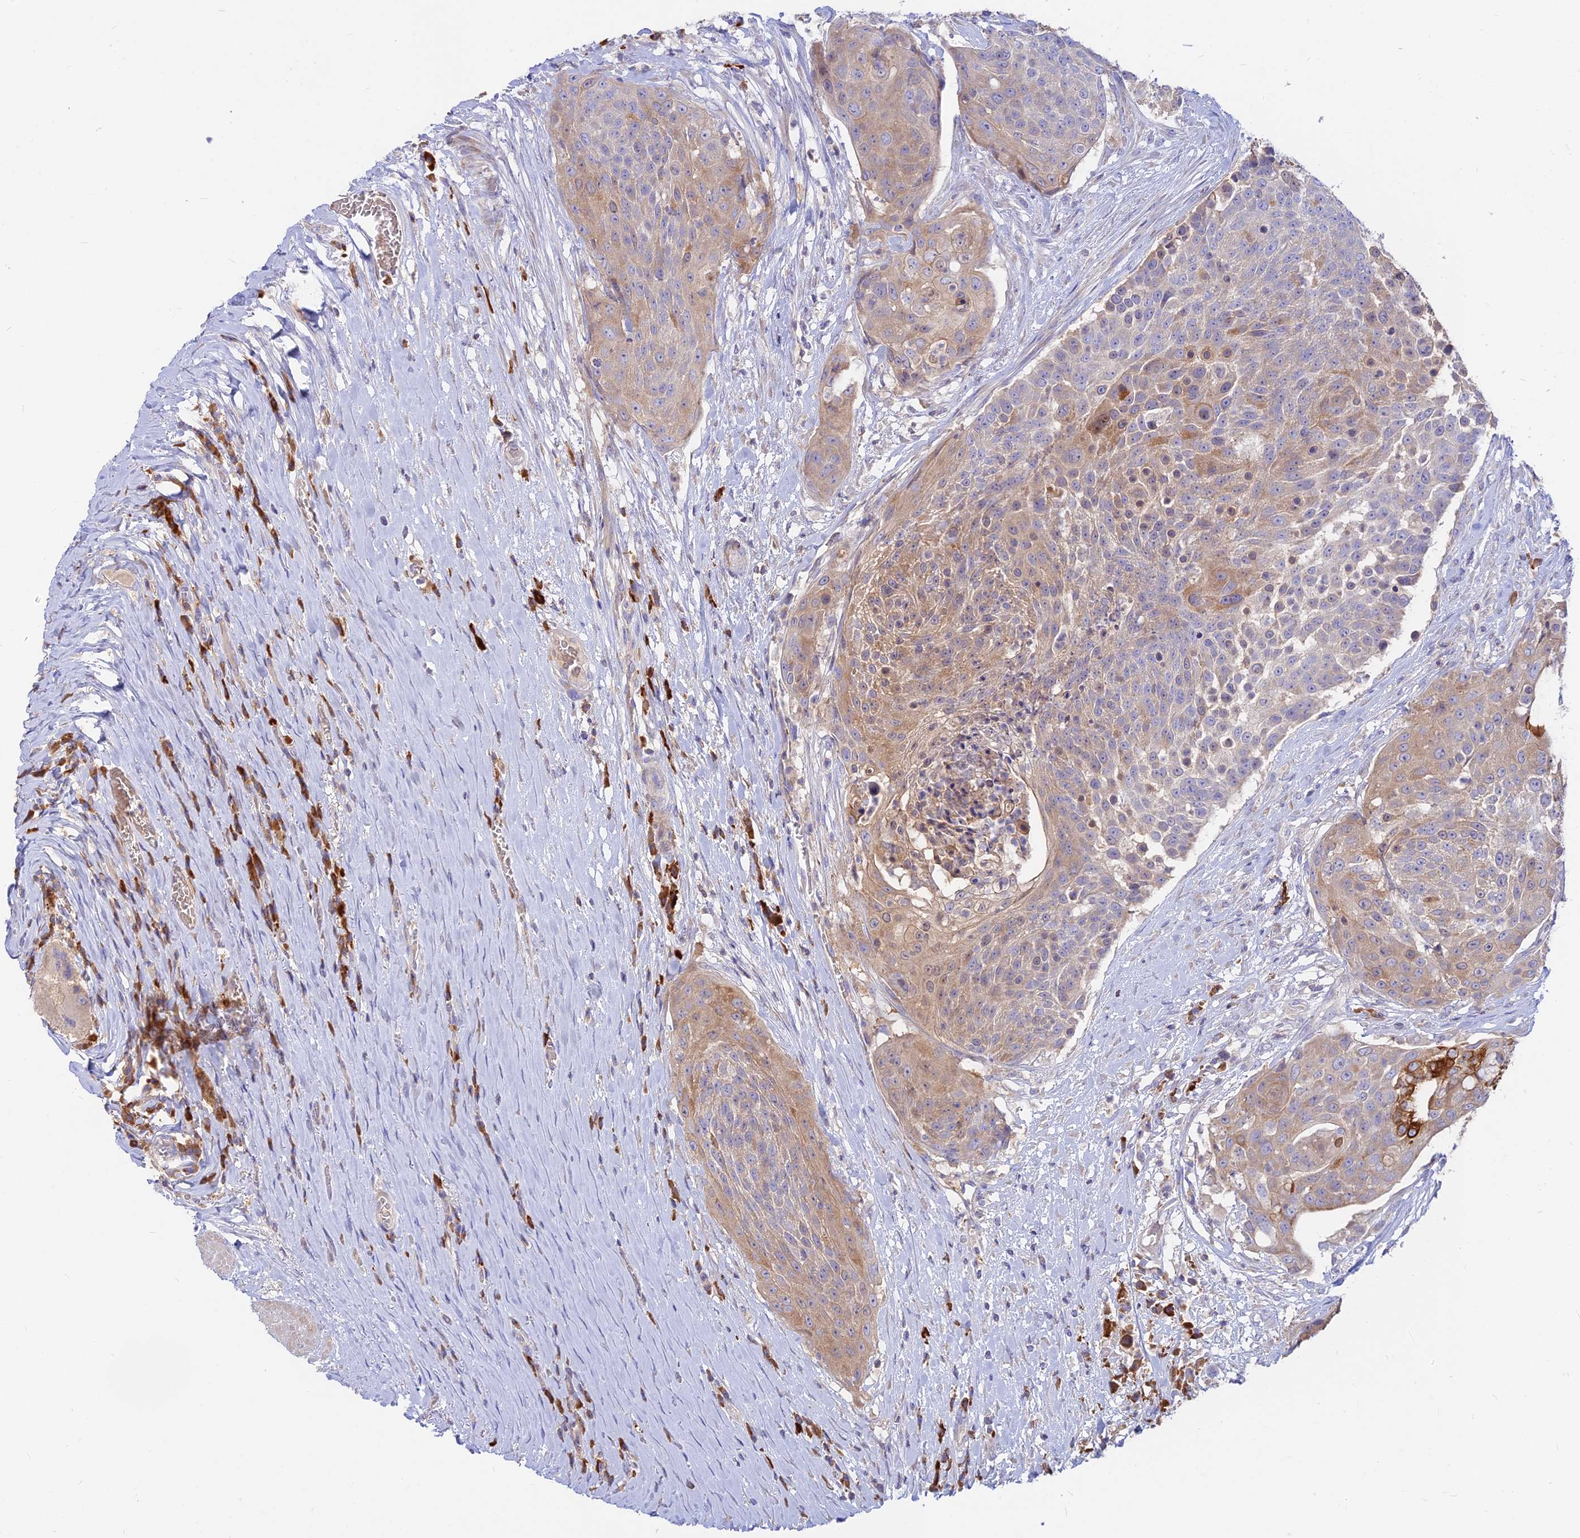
{"staining": {"intensity": "weak", "quantity": "25%-75%", "location": "cytoplasmic/membranous"}, "tissue": "urothelial cancer", "cell_type": "Tumor cells", "image_type": "cancer", "snomed": [{"axis": "morphology", "description": "Urothelial carcinoma, High grade"}, {"axis": "topography", "description": "Urinary bladder"}], "caption": "IHC photomicrograph of human high-grade urothelial carcinoma stained for a protein (brown), which demonstrates low levels of weak cytoplasmic/membranous positivity in about 25%-75% of tumor cells.", "gene": "DENND2D", "patient": {"sex": "female", "age": 63}}